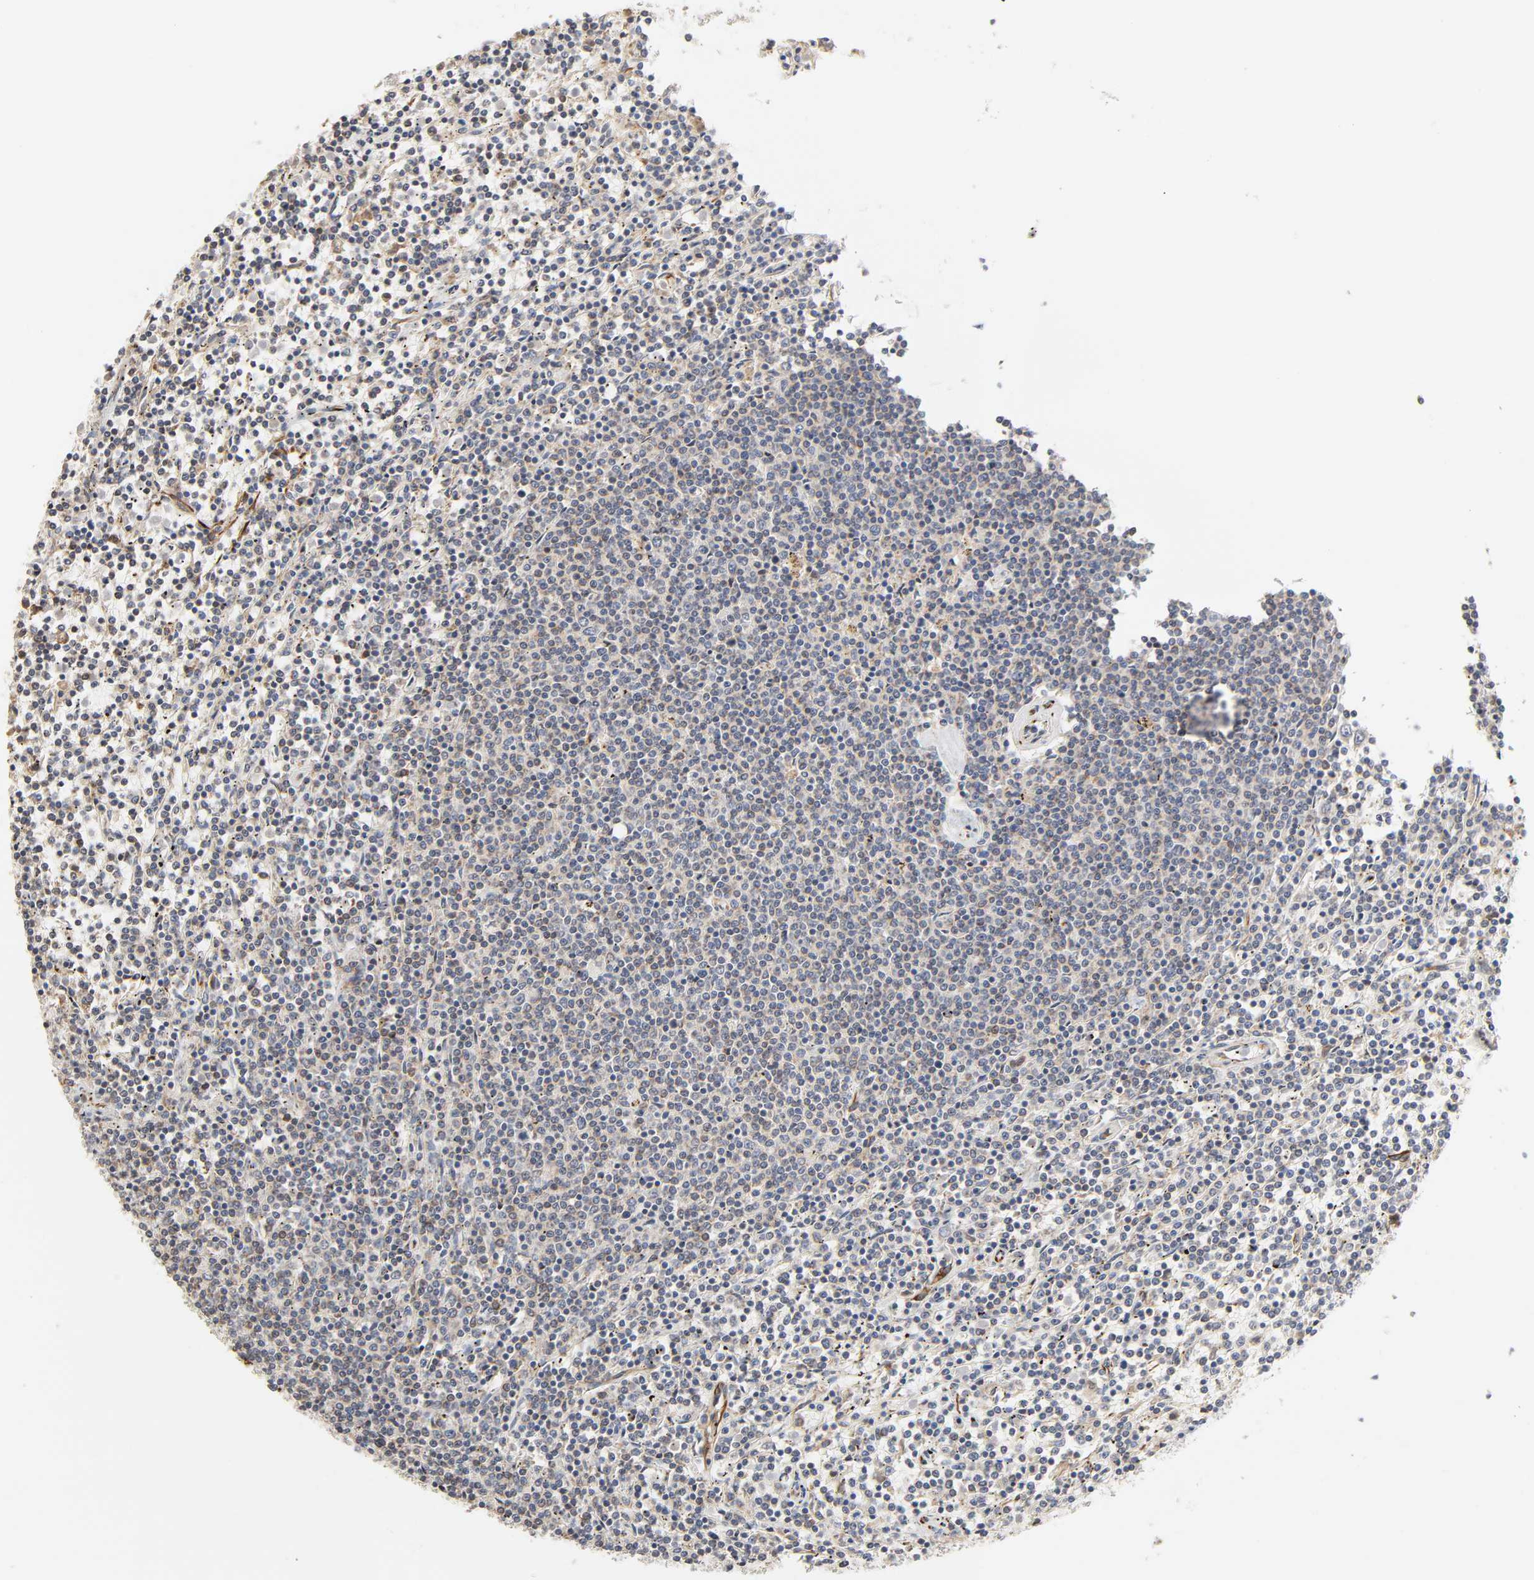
{"staining": {"intensity": "weak", "quantity": "25%-75%", "location": "cytoplasmic/membranous"}, "tissue": "lymphoma", "cell_type": "Tumor cells", "image_type": "cancer", "snomed": [{"axis": "morphology", "description": "Malignant lymphoma, non-Hodgkin's type, Low grade"}, {"axis": "topography", "description": "Spleen"}], "caption": "Brown immunohistochemical staining in lymphoma demonstrates weak cytoplasmic/membranous staining in about 25%-75% of tumor cells.", "gene": "FAM118A", "patient": {"sex": "female", "age": 50}}